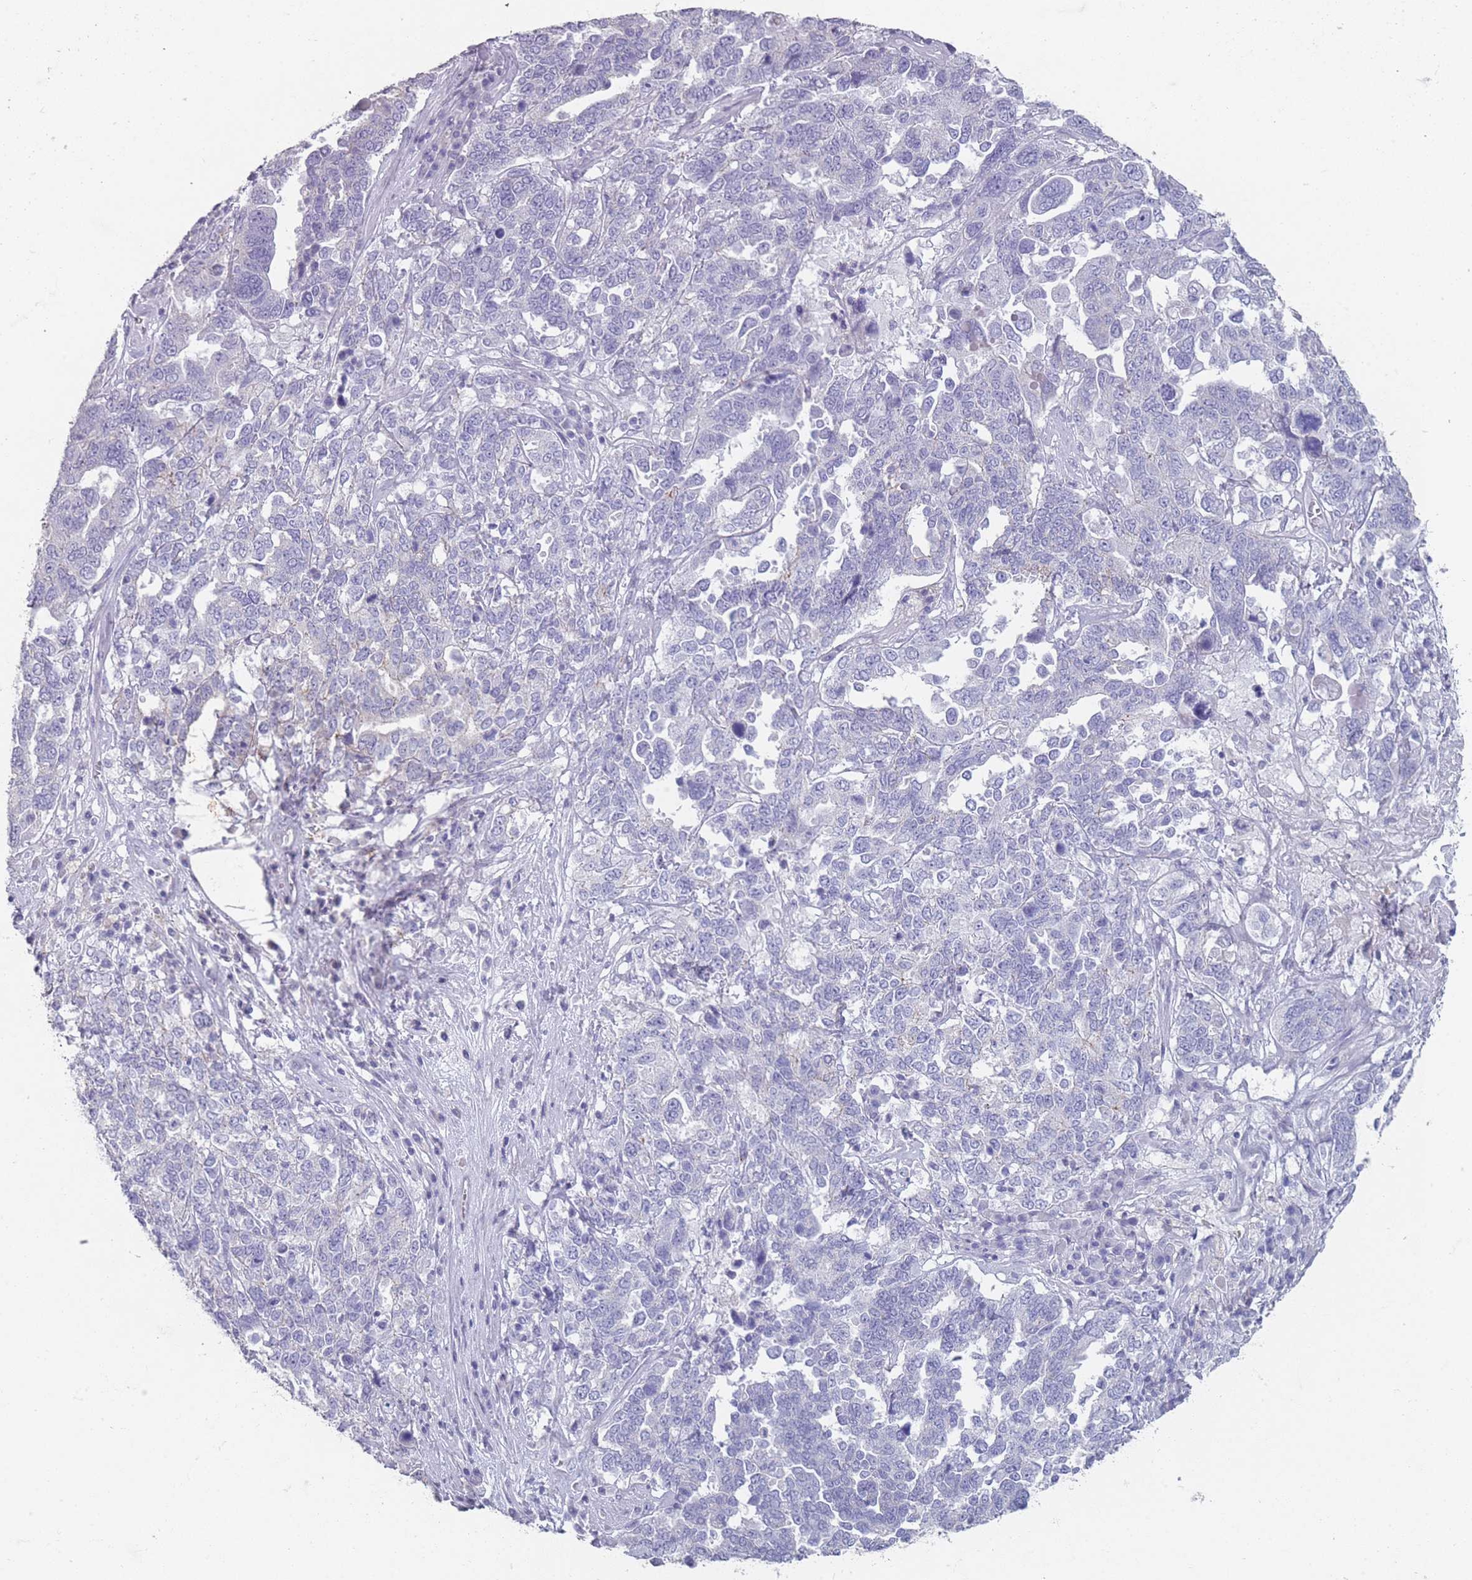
{"staining": {"intensity": "negative", "quantity": "none", "location": "none"}, "tissue": "ovarian cancer", "cell_type": "Tumor cells", "image_type": "cancer", "snomed": [{"axis": "morphology", "description": "Carcinoma, endometroid"}, {"axis": "topography", "description": "Ovary"}], "caption": "Image shows no protein staining in tumor cells of ovarian cancer (endometroid carcinoma) tissue. (IHC, brightfield microscopy, high magnification).", "gene": "RHBG", "patient": {"sex": "female", "age": 62}}